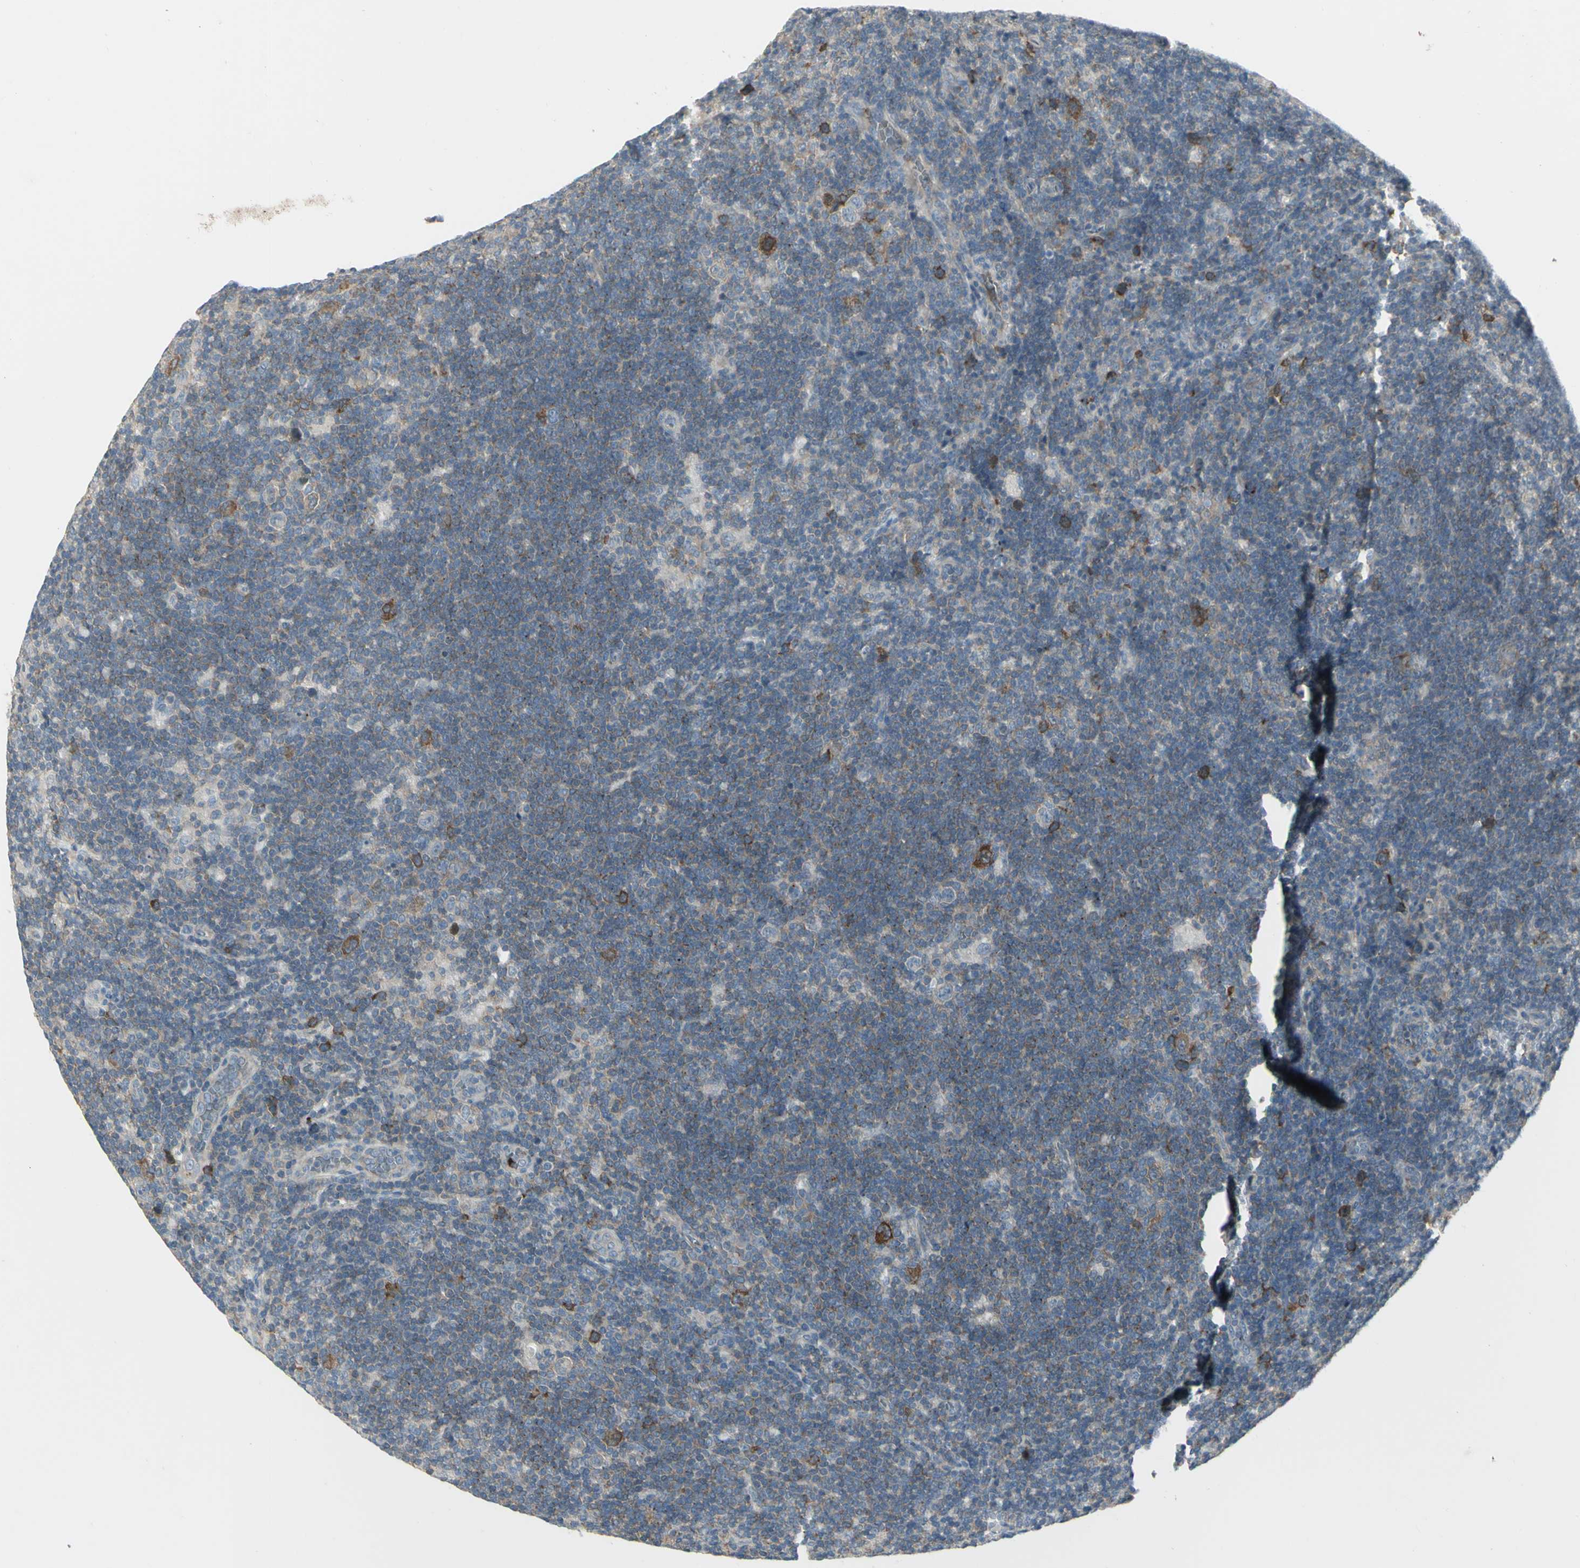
{"staining": {"intensity": "strong", "quantity": ">75%", "location": "cytoplasmic/membranous"}, "tissue": "lymphoma", "cell_type": "Tumor cells", "image_type": "cancer", "snomed": [{"axis": "morphology", "description": "Hodgkin's disease, NOS"}, {"axis": "topography", "description": "Lymph node"}], "caption": "This histopathology image demonstrates Hodgkin's disease stained with immunohistochemistry to label a protein in brown. The cytoplasmic/membranous of tumor cells show strong positivity for the protein. Nuclei are counter-stained blue.", "gene": "CCNB2", "patient": {"sex": "female", "age": 57}}